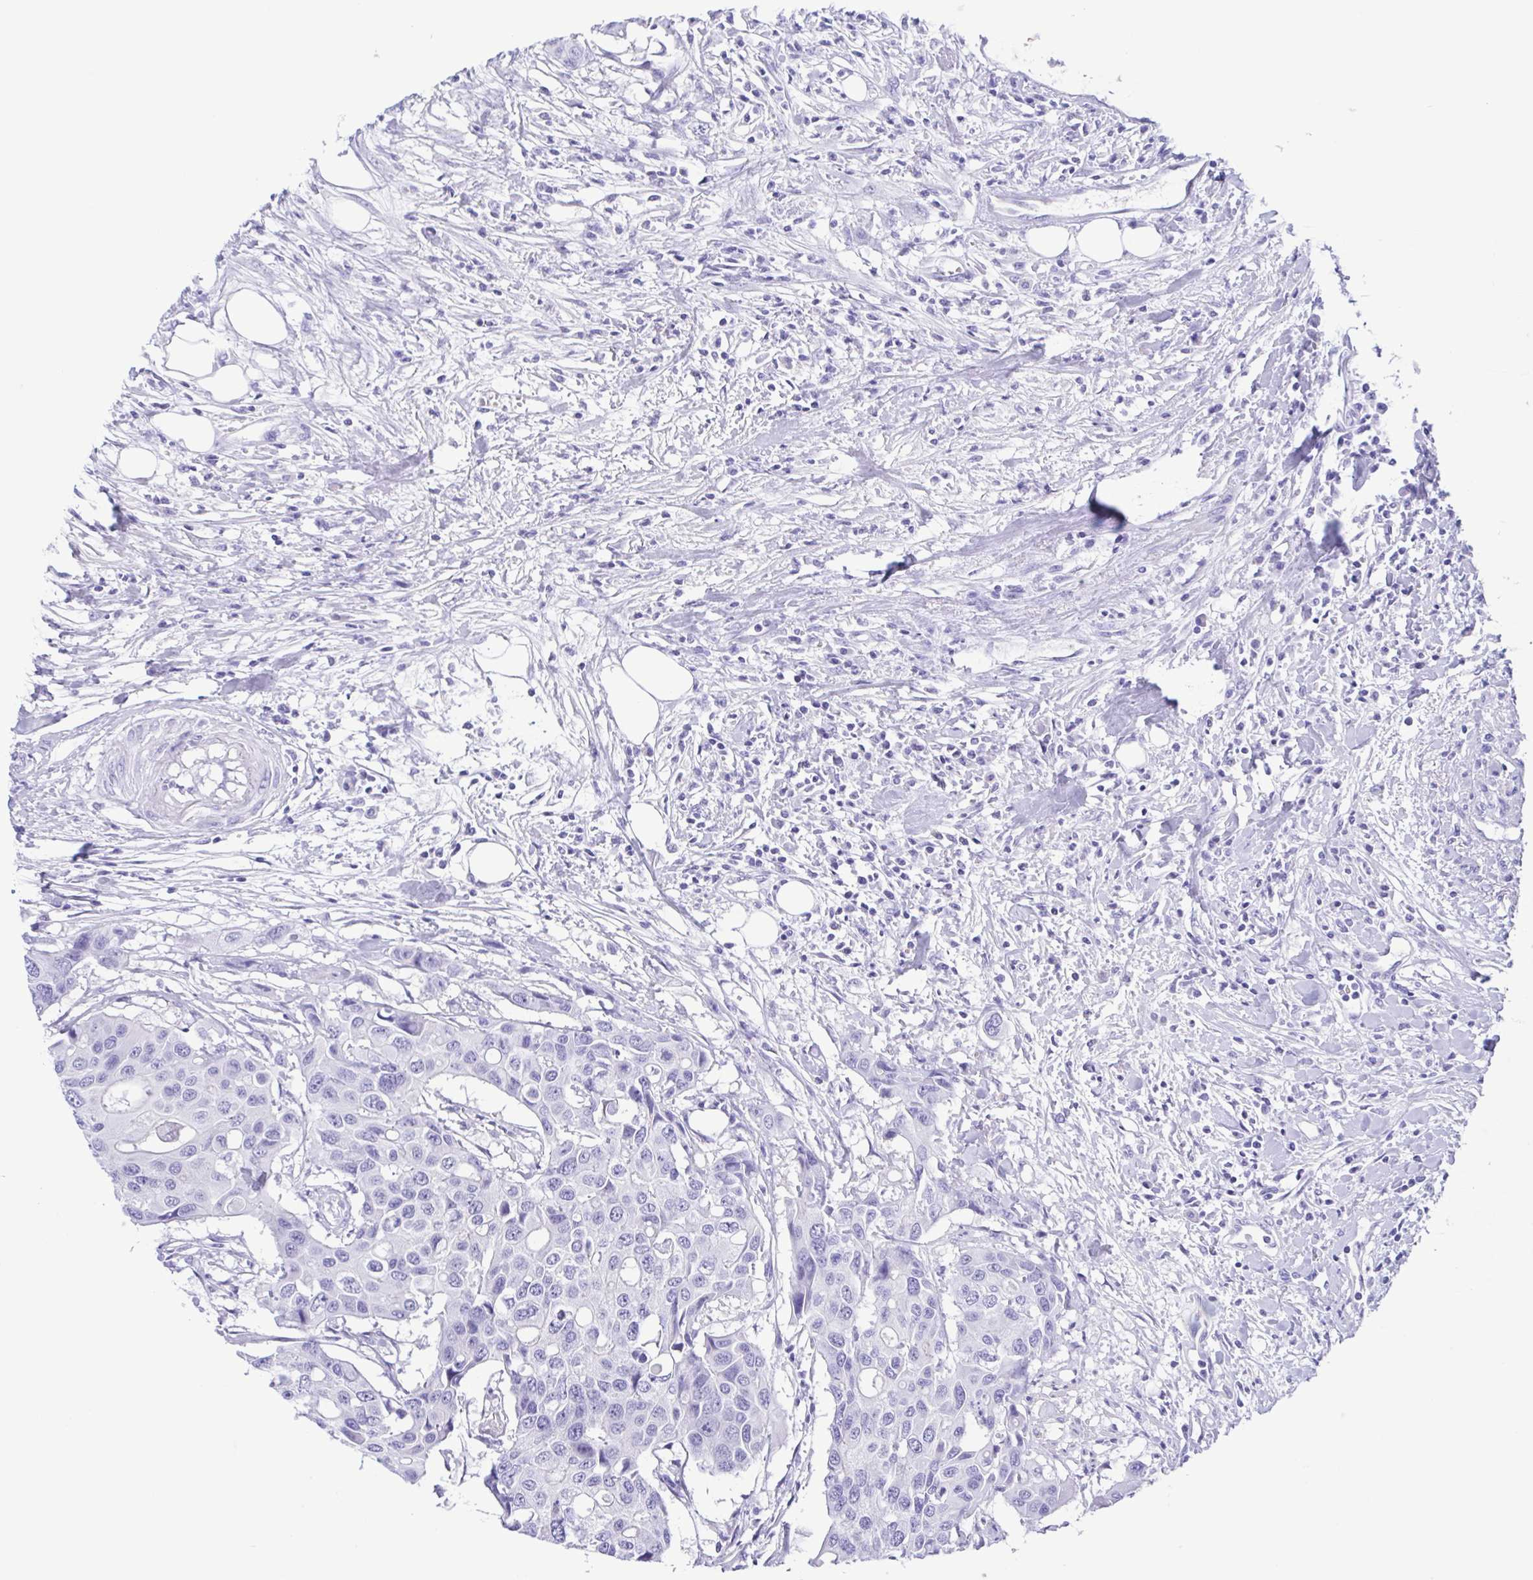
{"staining": {"intensity": "negative", "quantity": "none", "location": "none"}, "tissue": "colorectal cancer", "cell_type": "Tumor cells", "image_type": "cancer", "snomed": [{"axis": "morphology", "description": "Adenocarcinoma, NOS"}, {"axis": "topography", "description": "Colon"}], "caption": "The image exhibits no significant expression in tumor cells of adenocarcinoma (colorectal).", "gene": "TSPY2", "patient": {"sex": "male", "age": 77}}